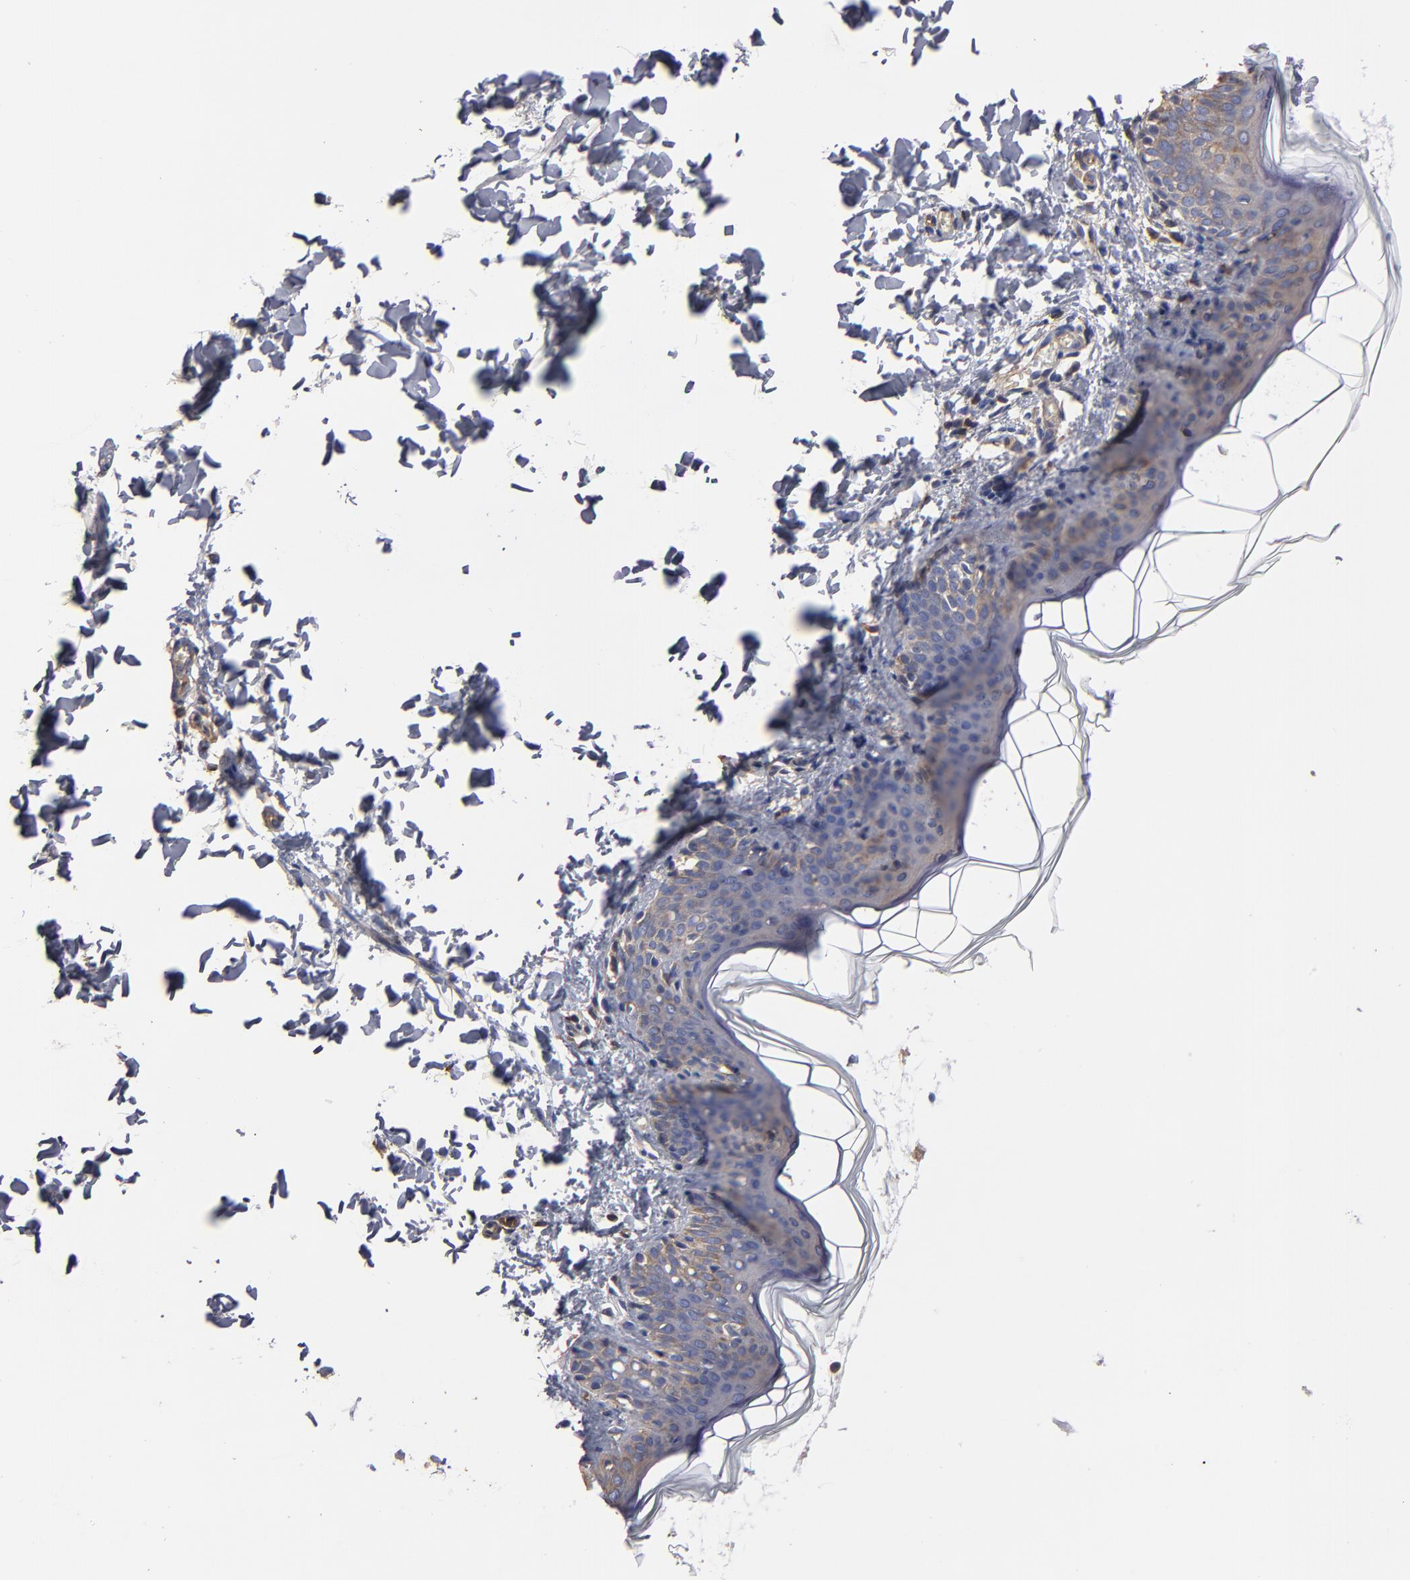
{"staining": {"intensity": "negative", "quantity": "none", "location": "none"}, "tissue": "skin", "cell_type": "Fibroblasts", "image_type": "normal", "snomed": [{"axis": "morphology", "description": "Normal tissue, NOS"}, {"axis": "topography", "description": "Skin"}], "caption": "The IHC micrograph has no significant positivity in fibroblasts of skin.", "gene": "ESYT2", "patient": {"sex": "female", "age": 4}}